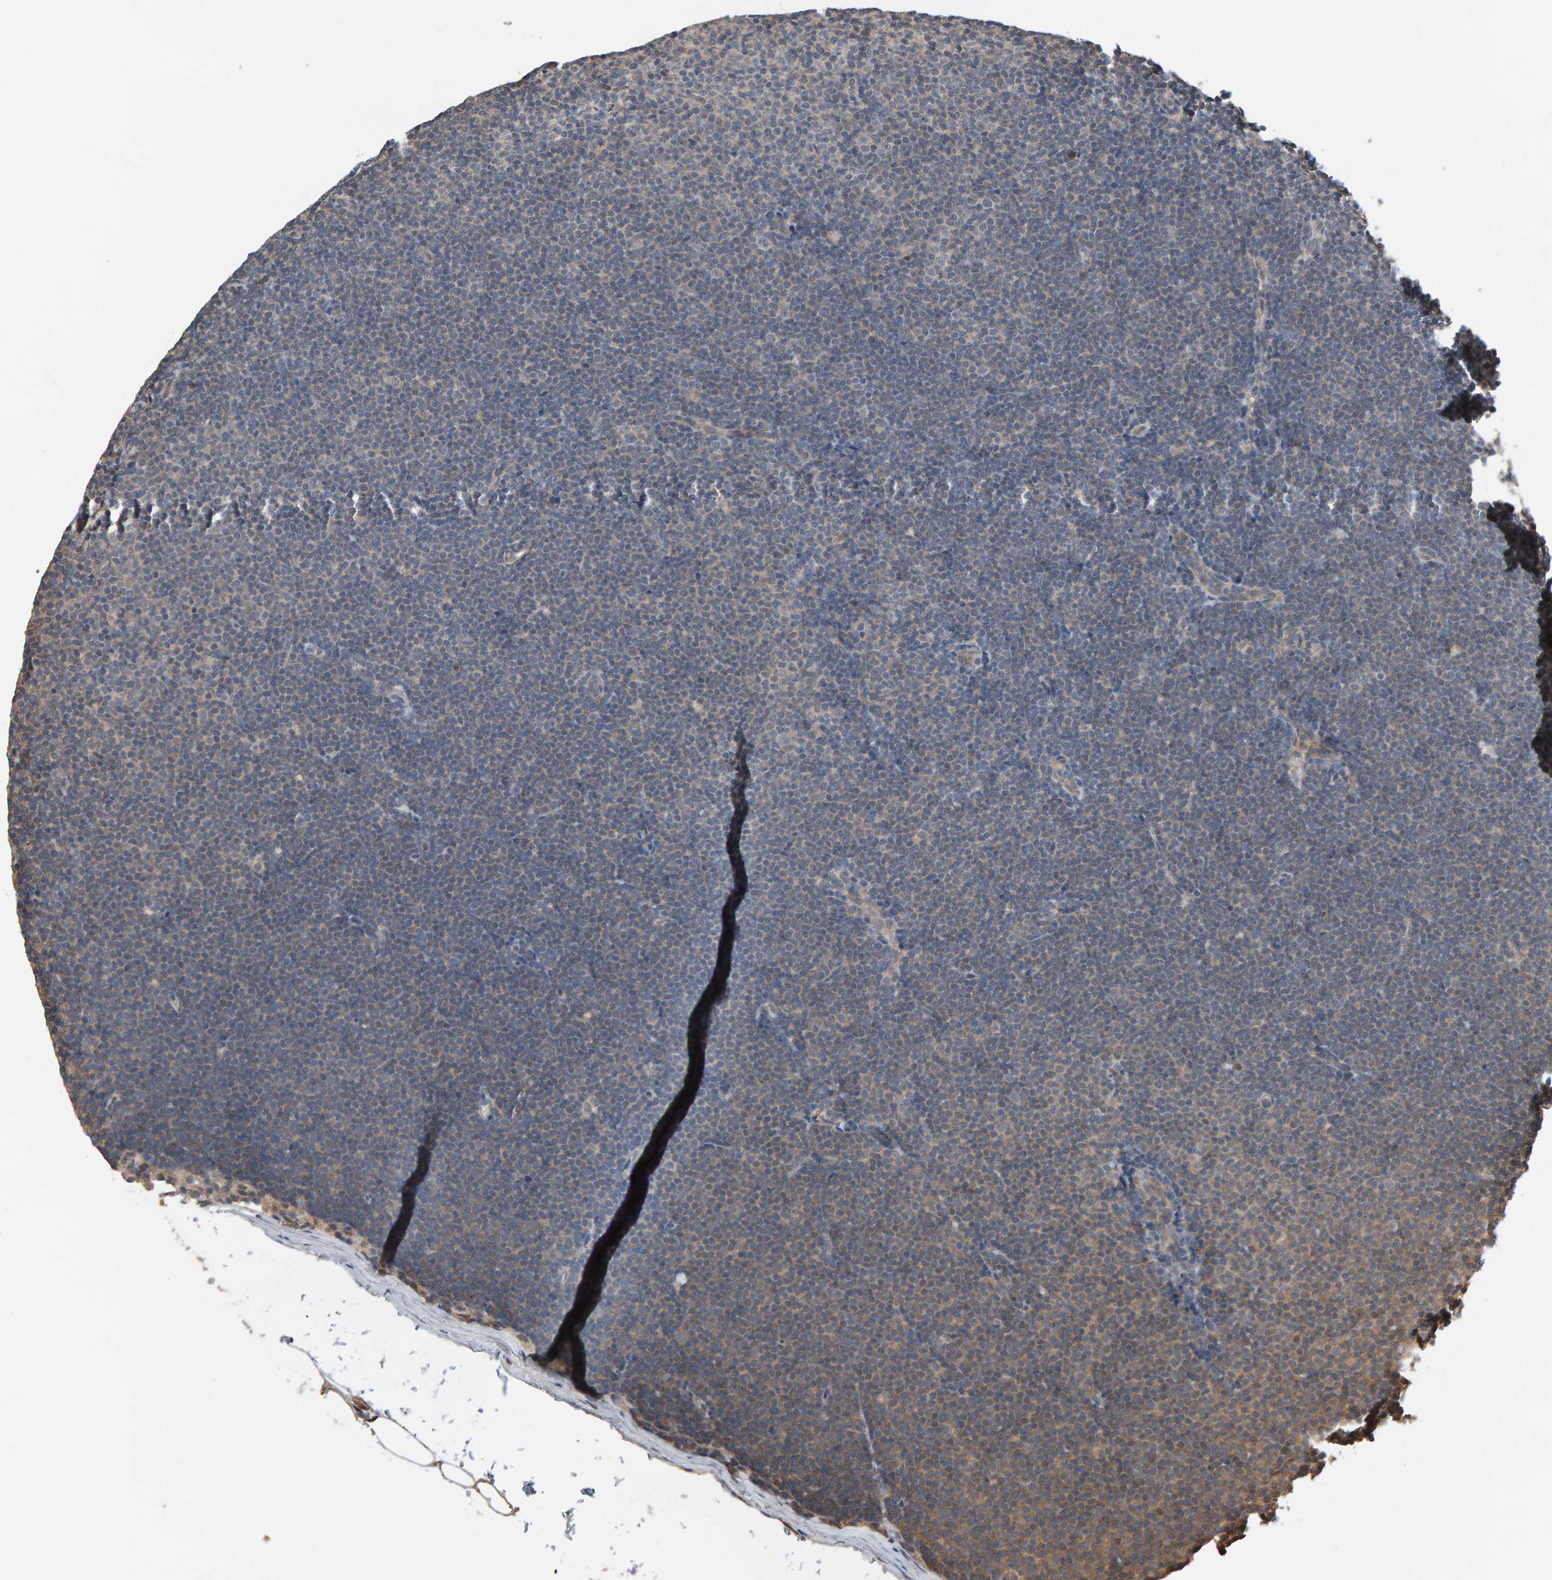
{"staining": {"intensity": "weak", "quantity": "<25%", "location": "cytoplasmic/membranous"}, "tissue": "lymphoma", "cell_type": "Tumor cells", "image_type": "cancer", "snomed": [{"axis": "morphology", "description": "Malignant lymphoma, non-Hodgkin's type, Low grade"}, {"axis": "topography", "description": "Lymph node"}], "caption": "This image is of low-grade malignant lymphoma, non-Hodgkin's type stained with immunohistochemistry (IHC) to label a protein in brown with the nuclei are counter-stained blue. There is no positivity in tumor cells.", "gene": "COASY", "patient": {"sex": "female", "age": 53}}